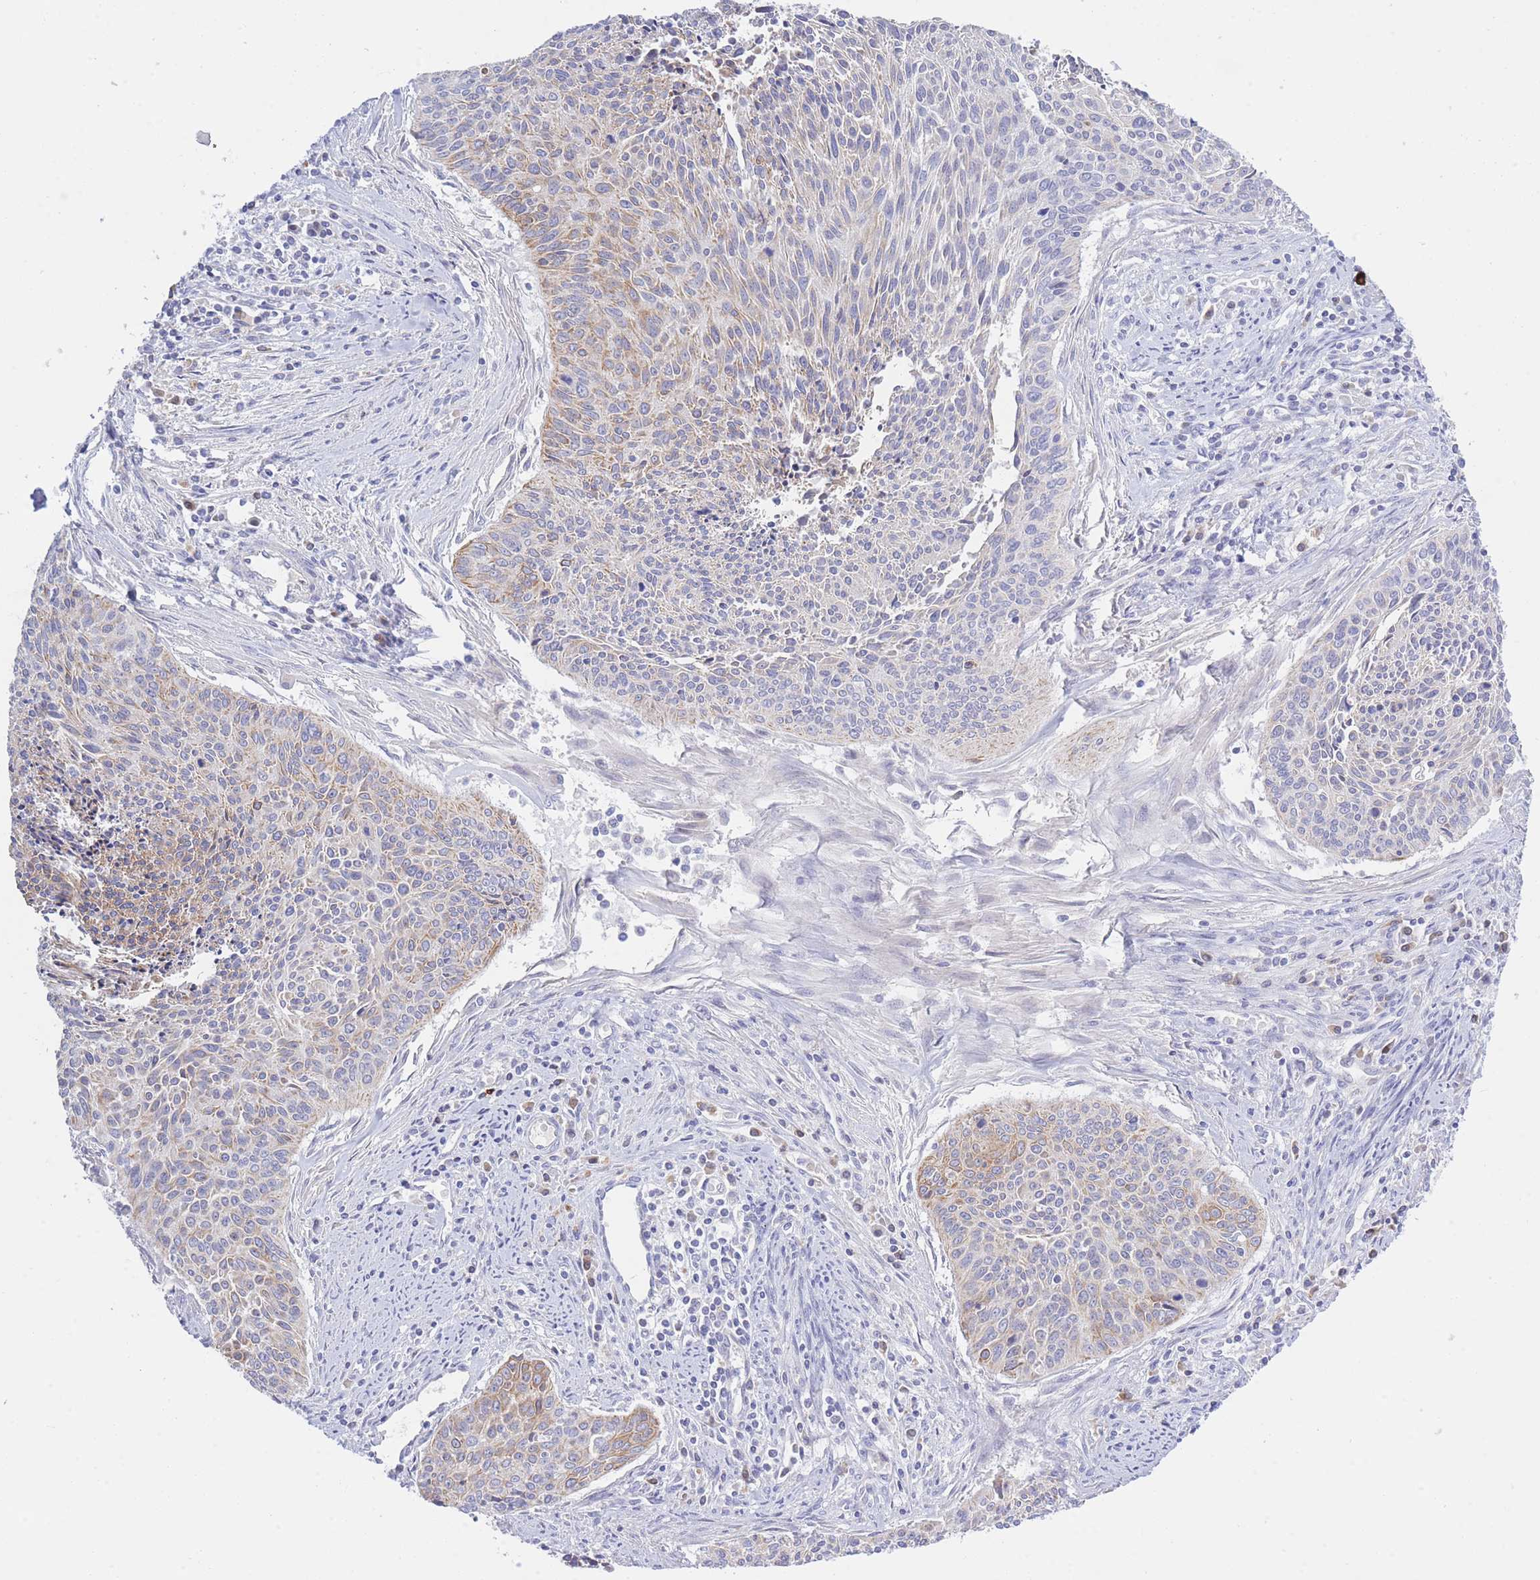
{"staining": {"intensity": "moderate", "quantity": "<25%", "location": "cytoplasmic/membranous"}, "tissue": "cervical cancer", "cell_type": "Tumor cells", "image_type": "cancer", "snomed": [{"axis": "morphology", "description": "Squamous cell carcinoma, NOS"}, {"axis": "topography", "description": "Cervix"}], "caption": "Cervical cancer stained for a protein shows moderate cytoplasmic/membranous positivity in tumor cells.", "gene": "NANP", "patient": {"sex": "female", "age": 55}}